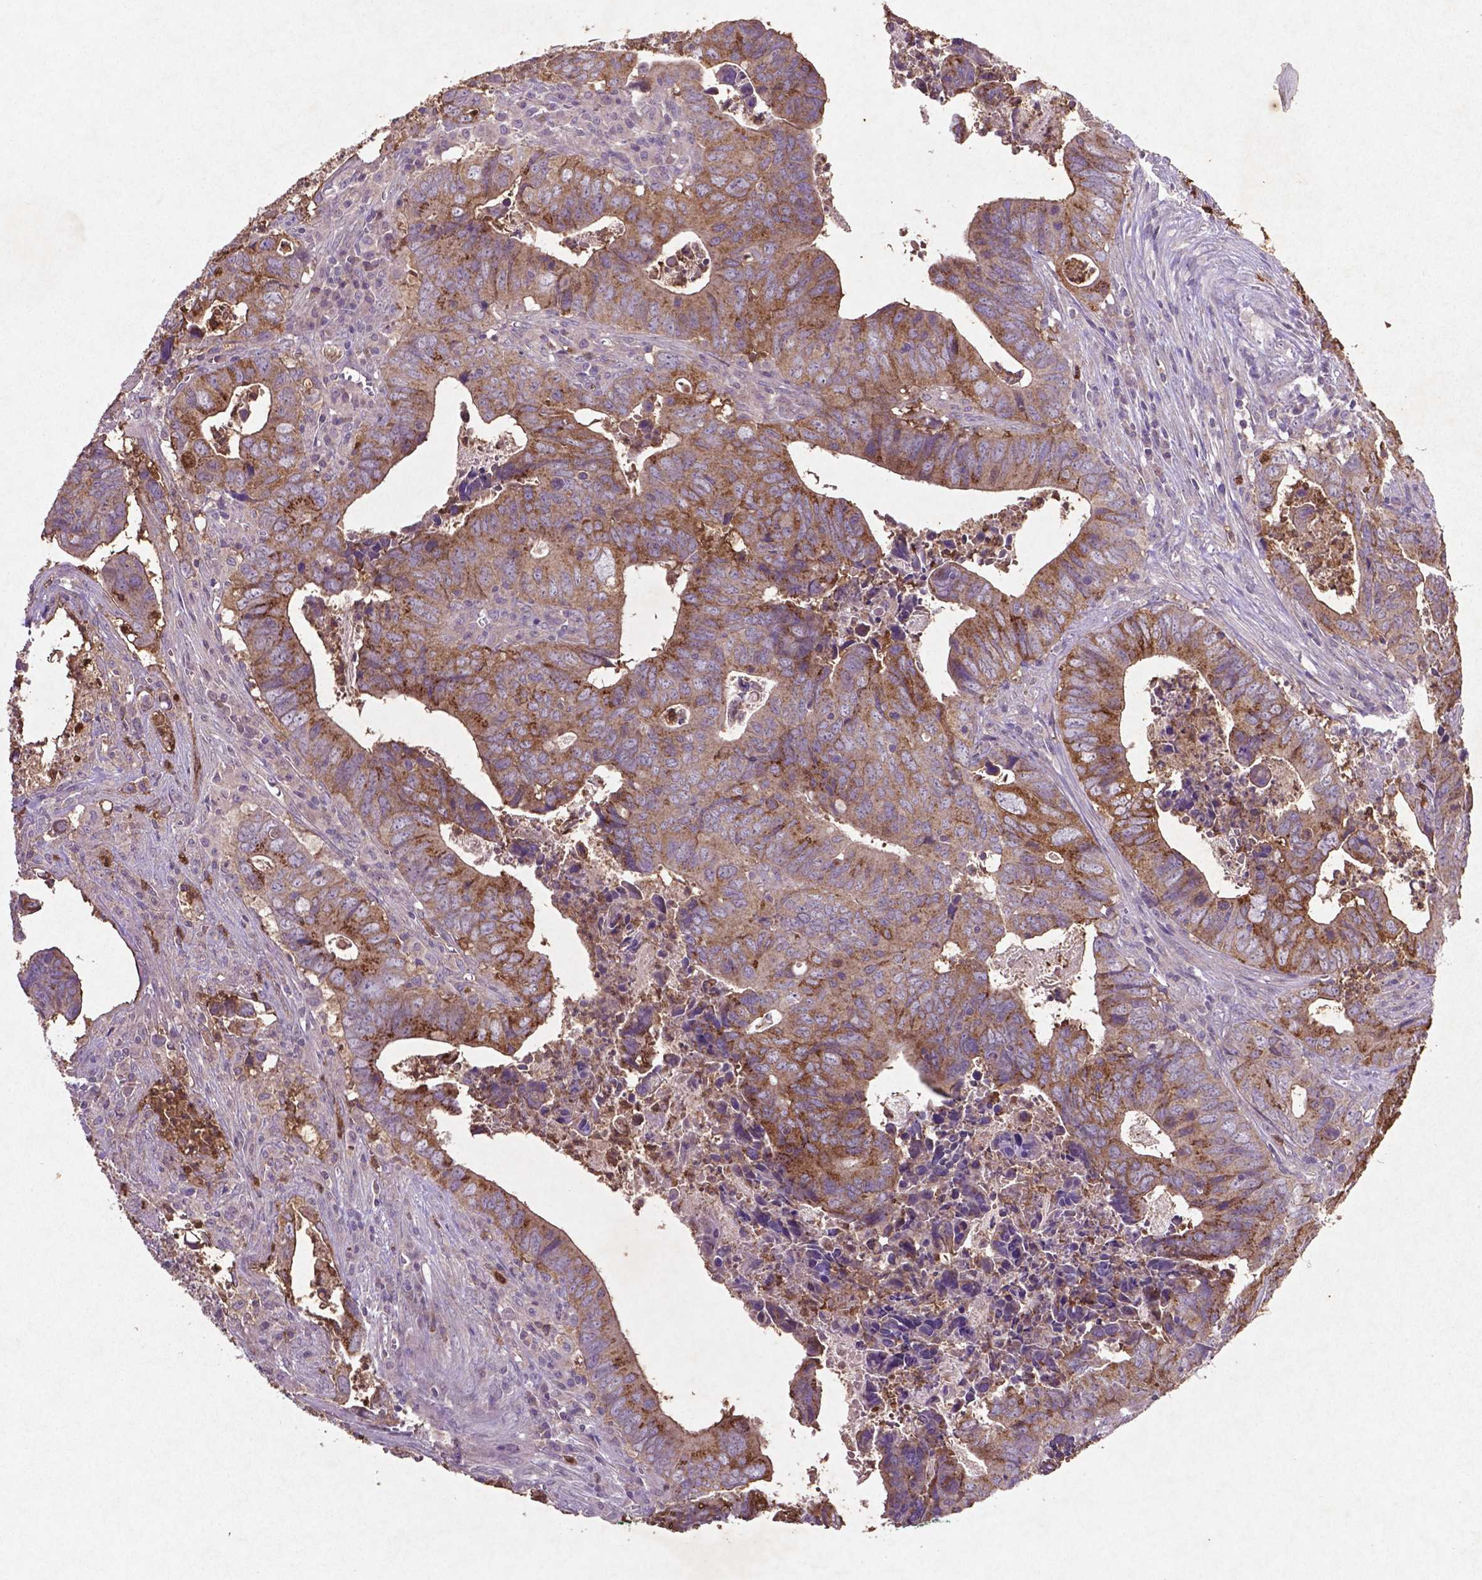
{"staining": {"intensity": "moderate", "quantity": "25%-75%", "location": "cytoplasmic/membranous"}, "tissue": "colorectal cancer", "cell_type": "Tumor cells", "image_type": "cancer", "snomed": [{"axis": "morphology", "description": "Adenocarcinoma, NOS"}, {"axis": "topography", "description": "Colon"}], "caption": "DAB immunohistochemical staining of human colorectal cancer displays moderate cytoplasmic/membranous protein positivity in about 25%-75% of tumor cells.", "gene": "MTOR", "patient": {"sex": "female", "age": 82}}